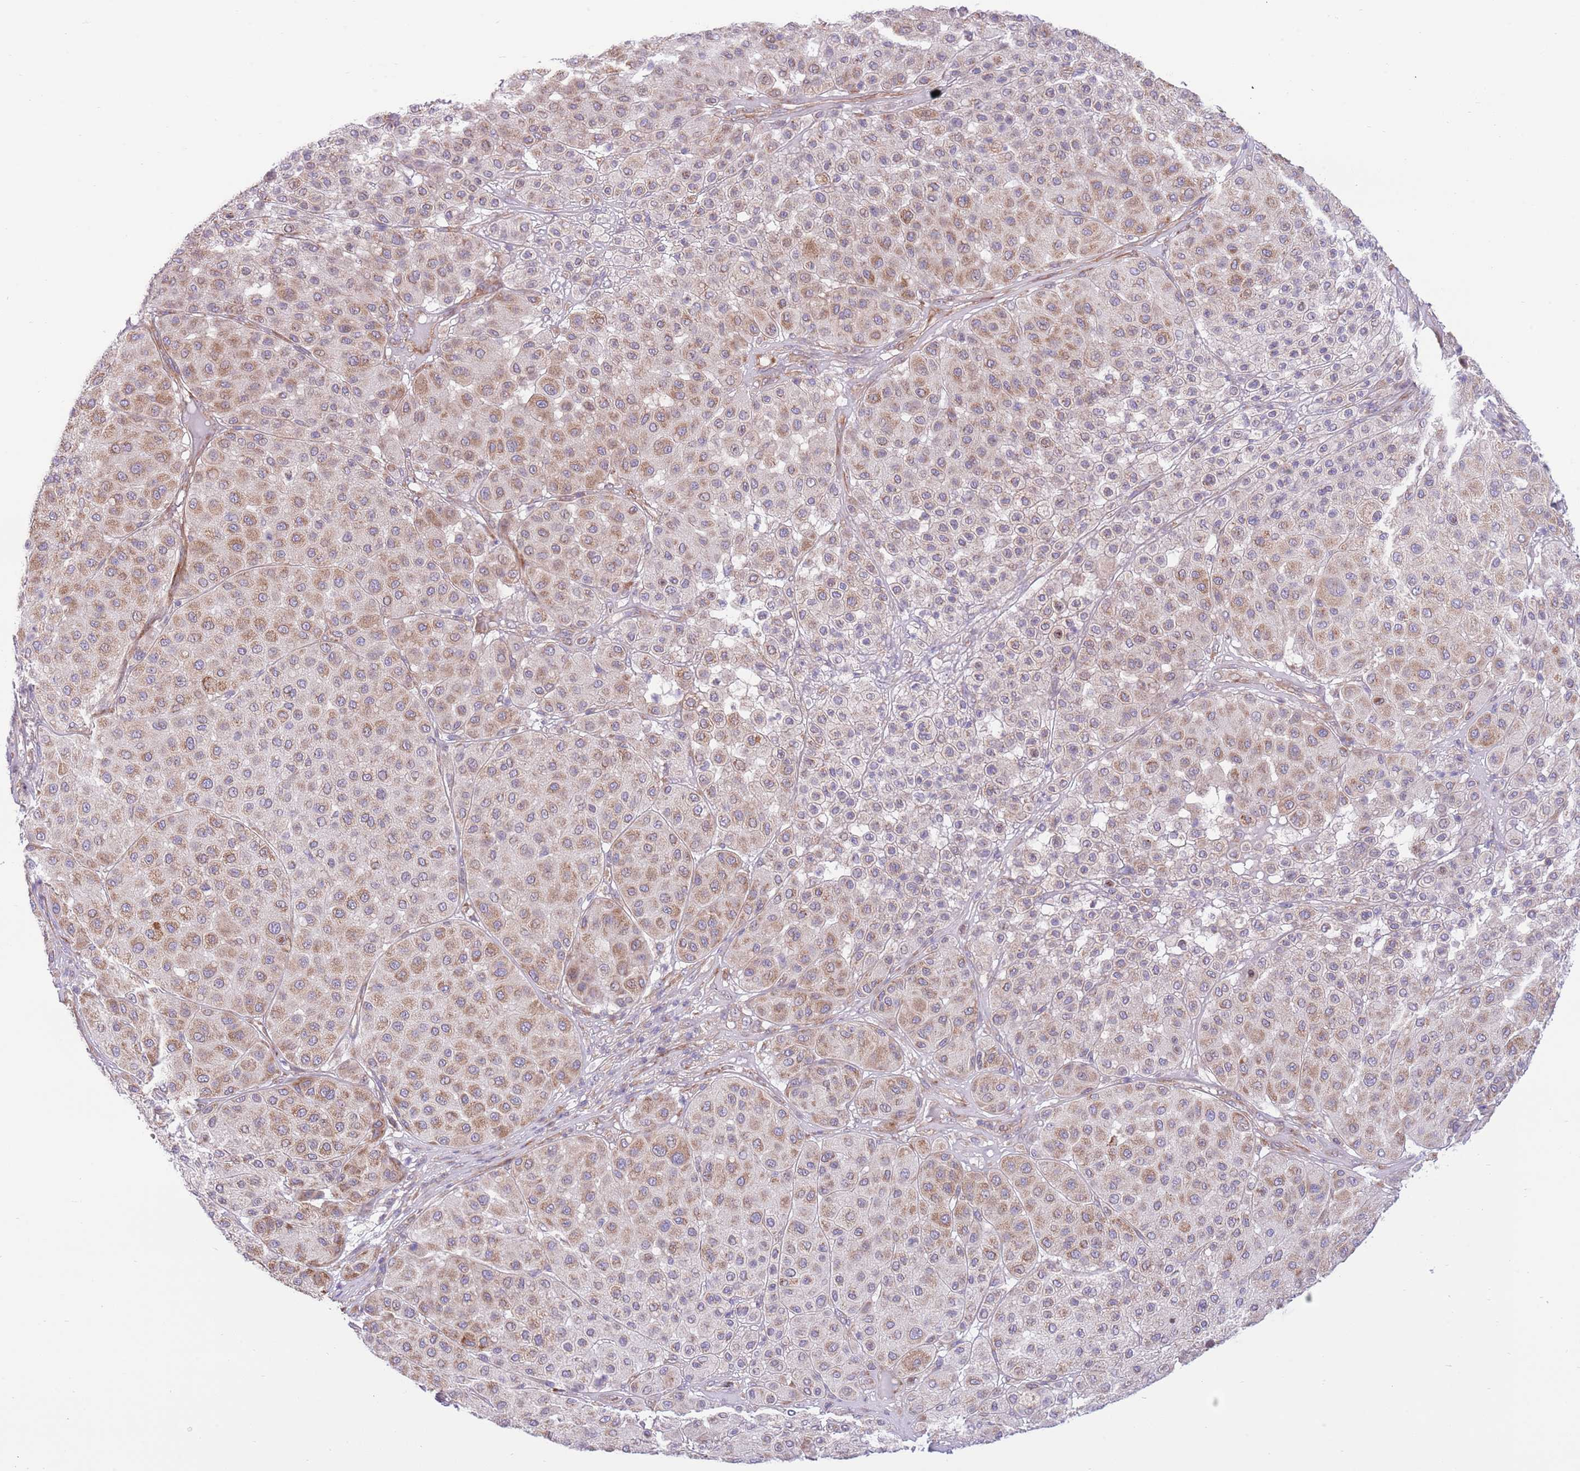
{"staining": {"intensity": "moderate", "quantity": ">75%", "location": "cytoplasmic/membranous"}, "tissue": "melanoma", "cell_type": "Tumor cells", "image_type": "cancer", "snomed": [{"axis": "morphology", "description": "Malignant melanoma, Metastatic site"}, {"axis": "topography", "description": "Smooth muscle"}], "caption": "Immunohistochemical staining of melanoma displays medium levels of moderate cytoplasmic/membranous protein positivity in about >75% of tumor cells. The staining is performed using DAB (3,3'-diaminobenzidine) brown chromogen to label protein expression. The nuclei are counter-stained blue using hematoxylin.", "gene": "DAND5", "patient": {"sex": "male", "age": 41}}